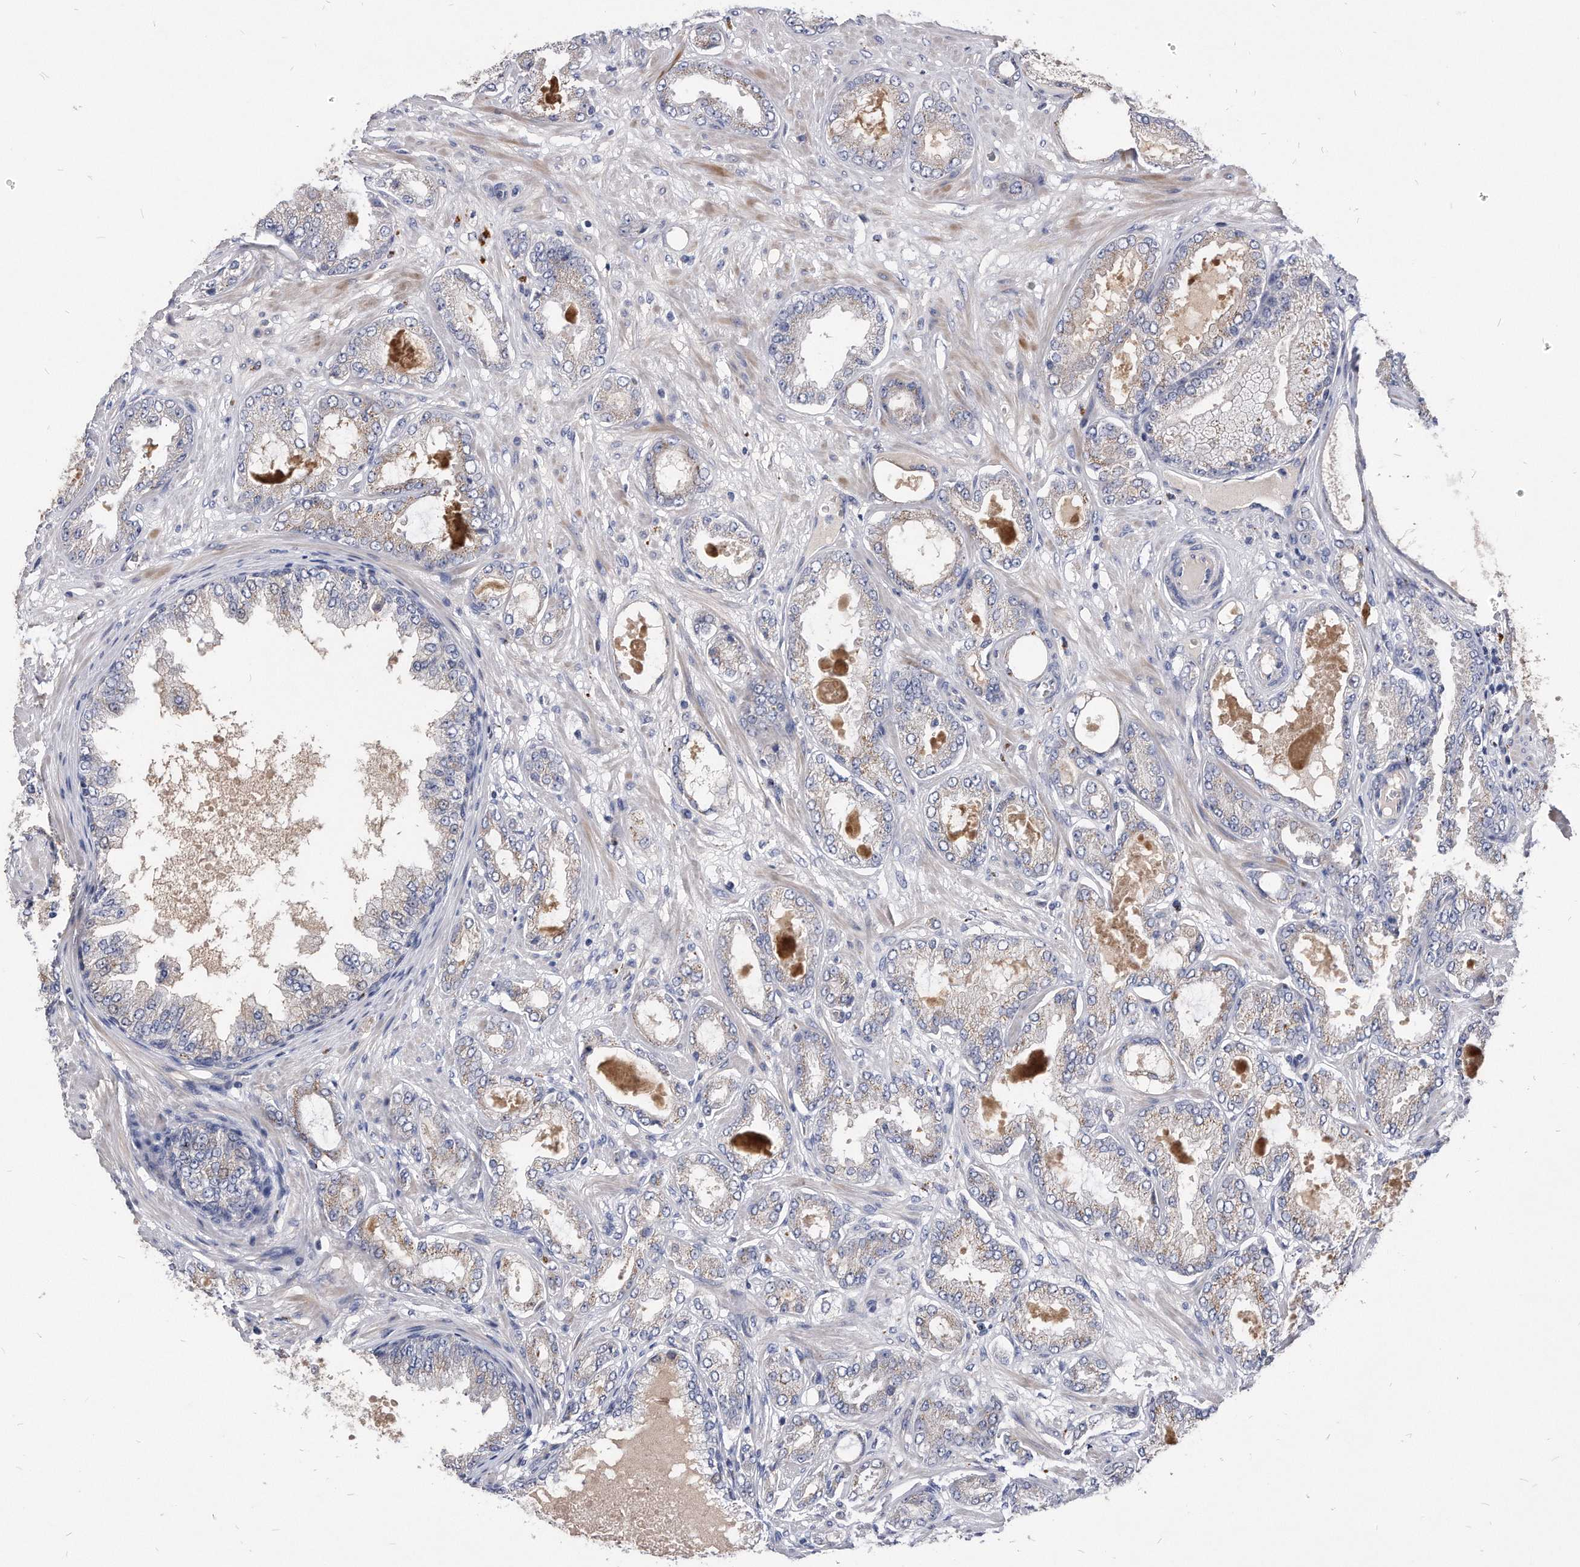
{"staining": {"intensity": "weak", "quantity": "25%-75%", "location": "cytoplasmic/membranous"}, "tissue": "prostate cancer", "cell_type": "Tumor cells", "image_type": "cancer", "snomed": [{"axis": "morphology", "description": "Adenocarcinoma, Low grade"}, {"axis": "topography", "description": "Prostate"}], "caption": "Immunohistochemistry (IHC) (DAB) staining of human prostate cancer (low-grade adenocarcinoma) exhibits weak cytoplasmic/membranous protein positivity in approximately 25%-75% of tumor cells.", "gene": "MGAT4A", "patient": {"sex": "male", "age": 63}}